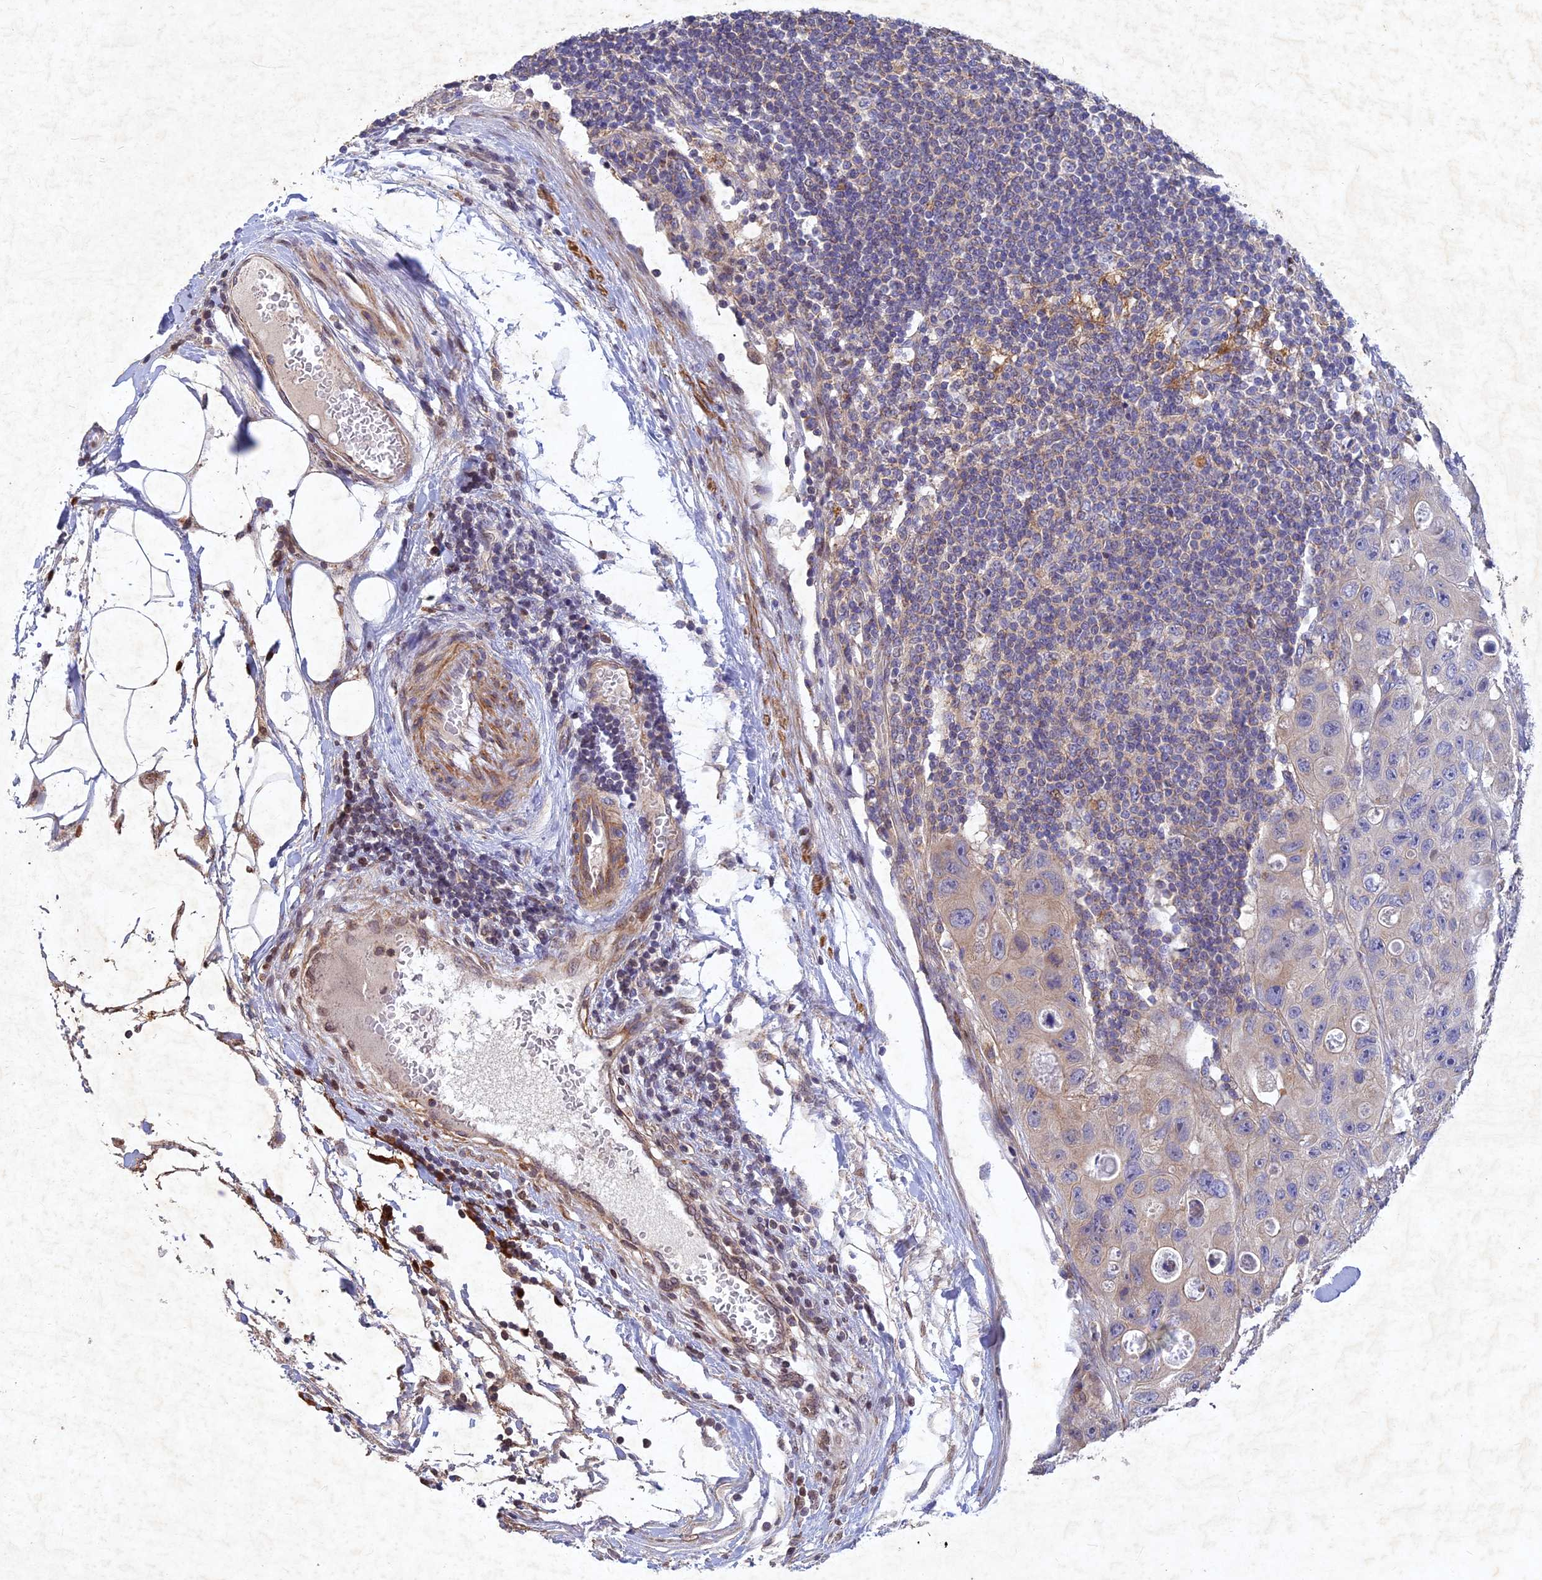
{"staining": {"intensity": "negative", "quantity": "none", "location": "none"}, "tissue": "colorectal cancer", "cell_type": "Tumor cells", "image_type": "cancer", "snomed": [{"axis": "morphology", "description": "Adenocarcinoma, NOS"}, {"axis": "topography", "description": "Colon"}], "caption": "Tumor cells show no significant positivity in colorectal cancer (adenocarcinoma). Nuclei are stained in blue.", "gene": "RELCH", "patient": {"sex": "female", "age": 46}}